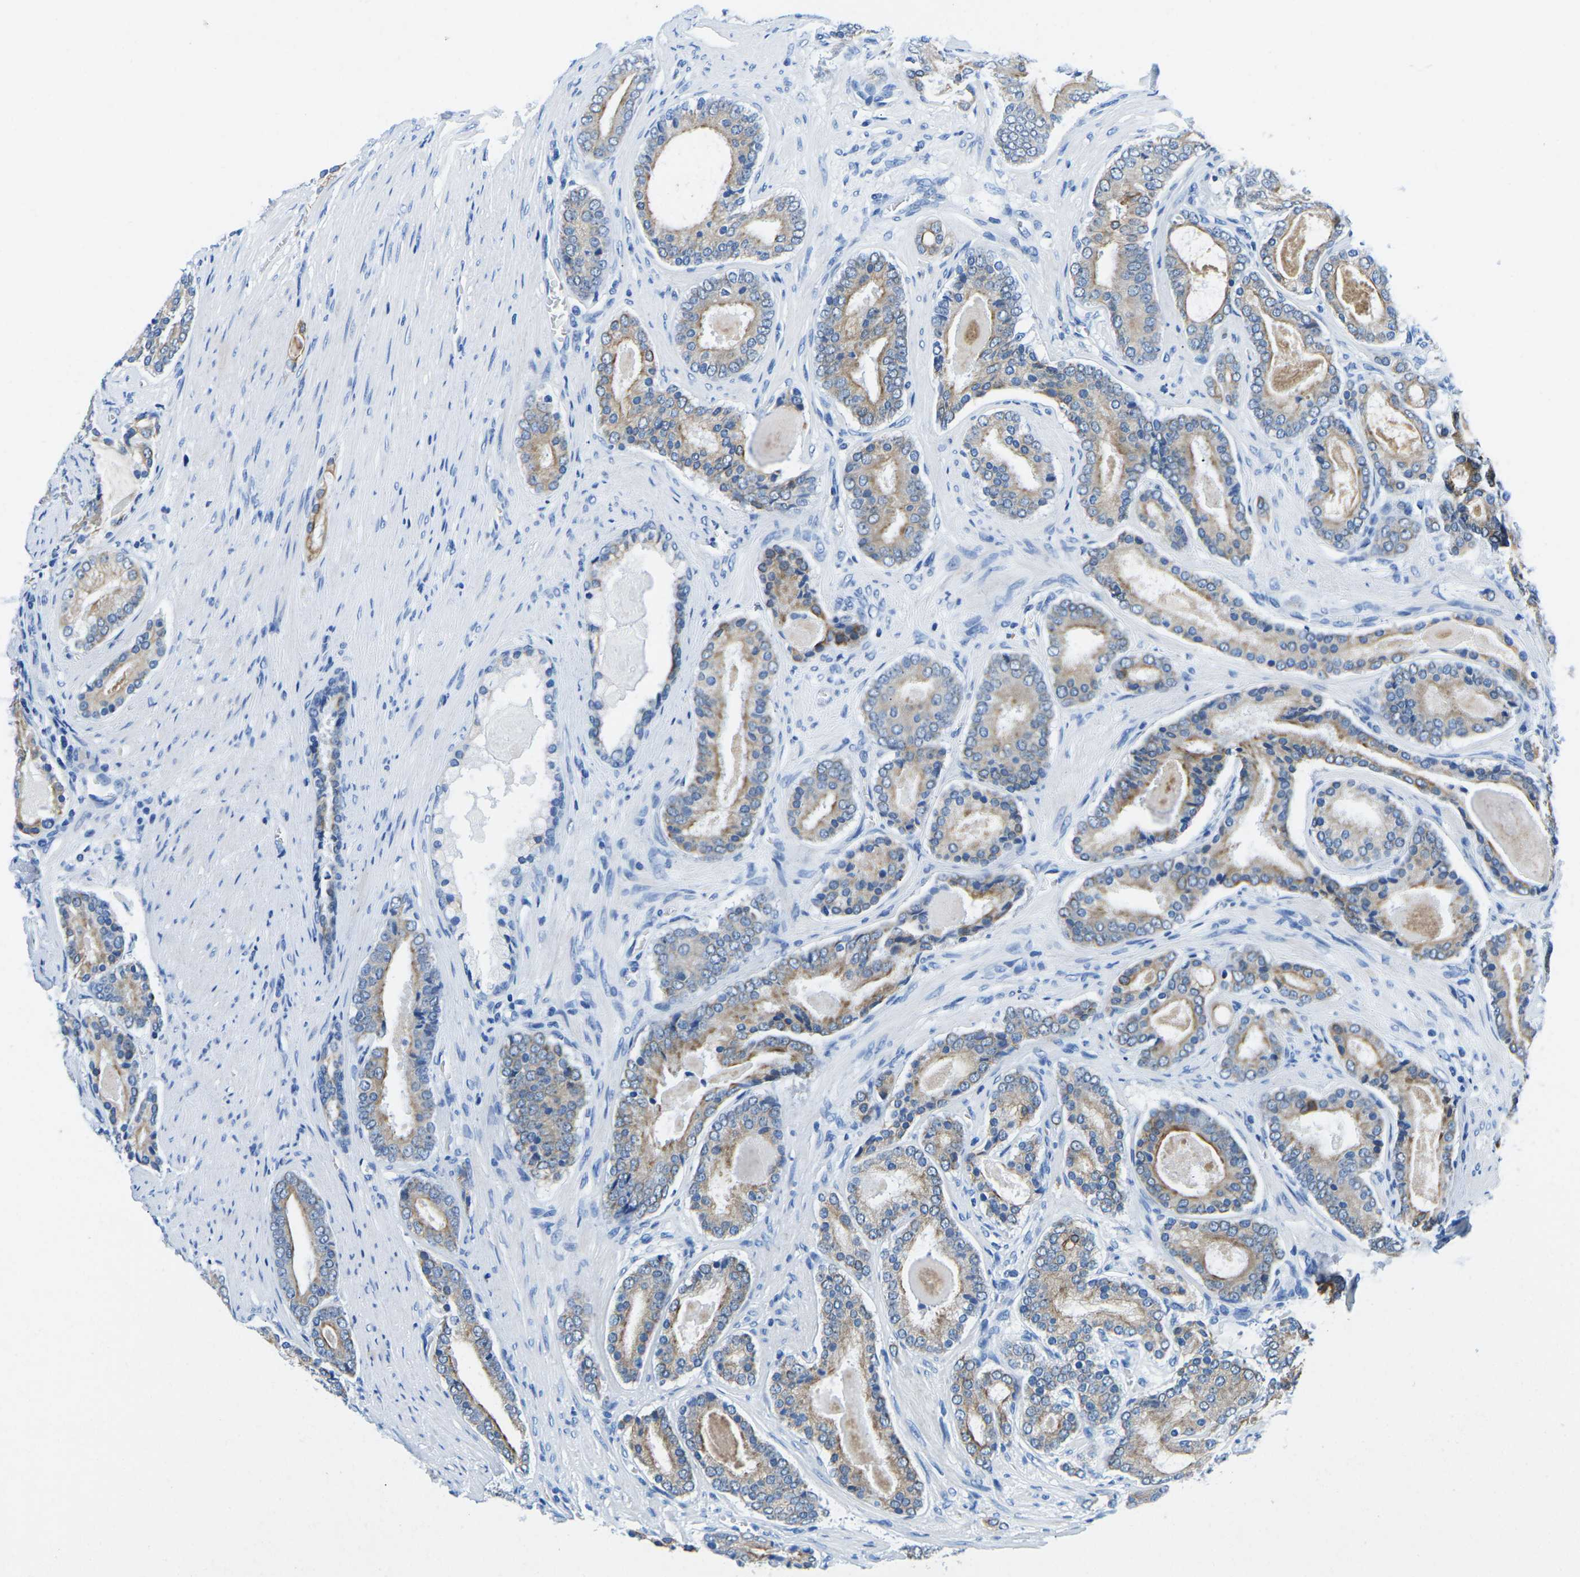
{"staining": {"intensity": "weak", "quantity": "25%-75%", "location": "cytoplasmic/membranous"}, "tissue": "prostate cancer", "cell_type": "Tumor cells", "image_type": "cancer", "snomed": [{"axis": "morphology", "description": "Adenocarcinoma, High grade"}, {"axis": "topography", "description": "Prostate"}], "caption": "High-power microscopy captured an immunohistochemistry (IHC) micrograph of prostate cancer (adenocarcinoma (high-grade)), revealing weak cytoplasmic/membranous positivity in about 25%-75% of tumor cells. (brown staining indicates protein expression, while blue staining denotes nuclei).", "gene": "TM6SF1", "patient": {"sex": "male", "age": 60}}